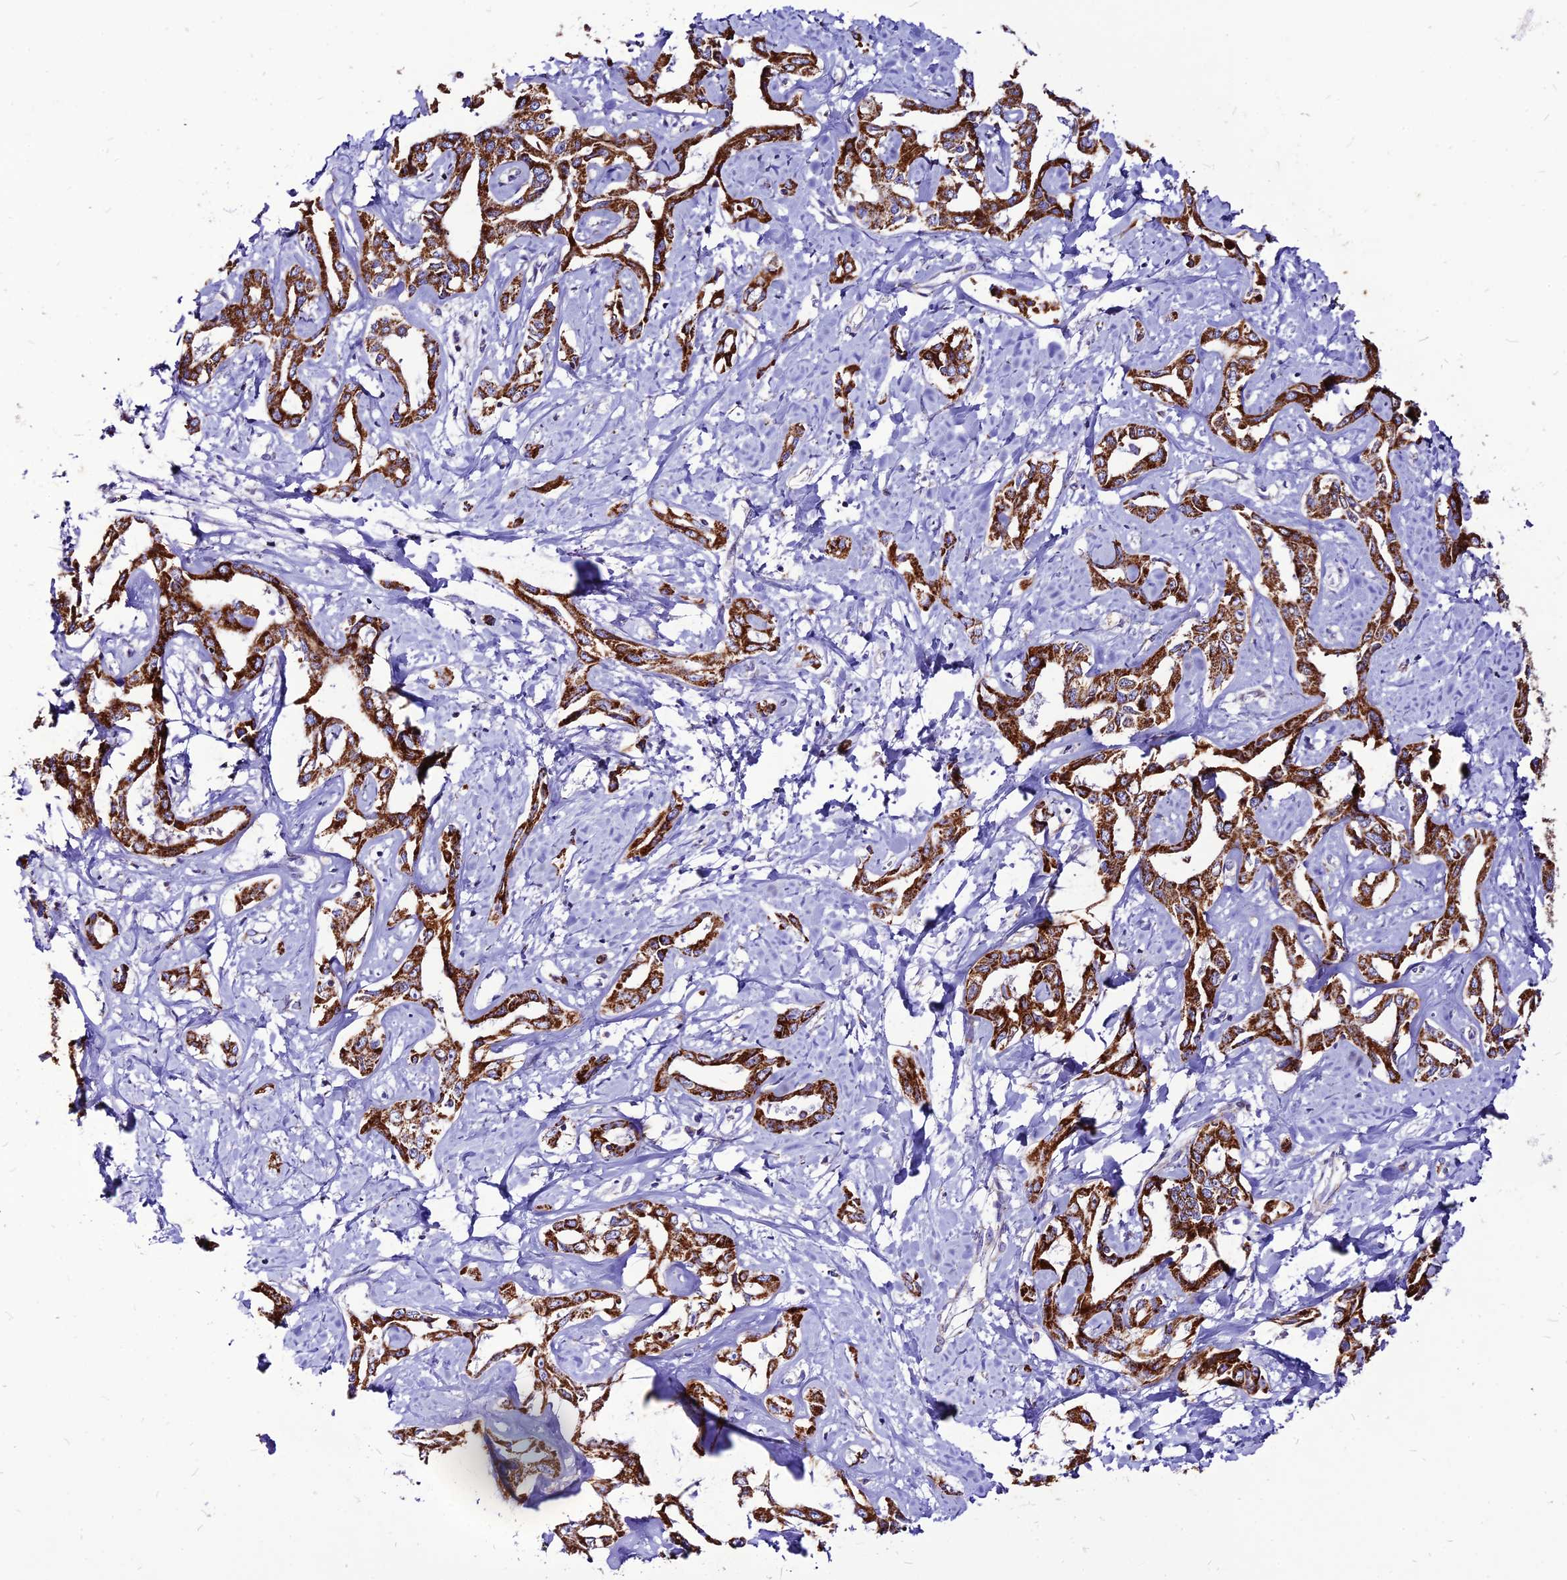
{"staining": {"intensity": "strong", "quantity": ">75%", "location": "cytoplasmic/membranous"}, "tissue": "liver cancer", "cell_type": "Tumor cells", "image_type": "cancer", "snomed": [{"axis": "morphology", "description": "Cholangiocarcinoma"}, {"axis": "topography", "description": "Liver"}], "caption": "Protein positivity by IHC reveals strong cytoplasmic/membranous positivity in about >75% of tumor cells in liver cholangiocarcinoma.", "gene": "ECI1", "patient": {"sex": "male", "age": 59}}